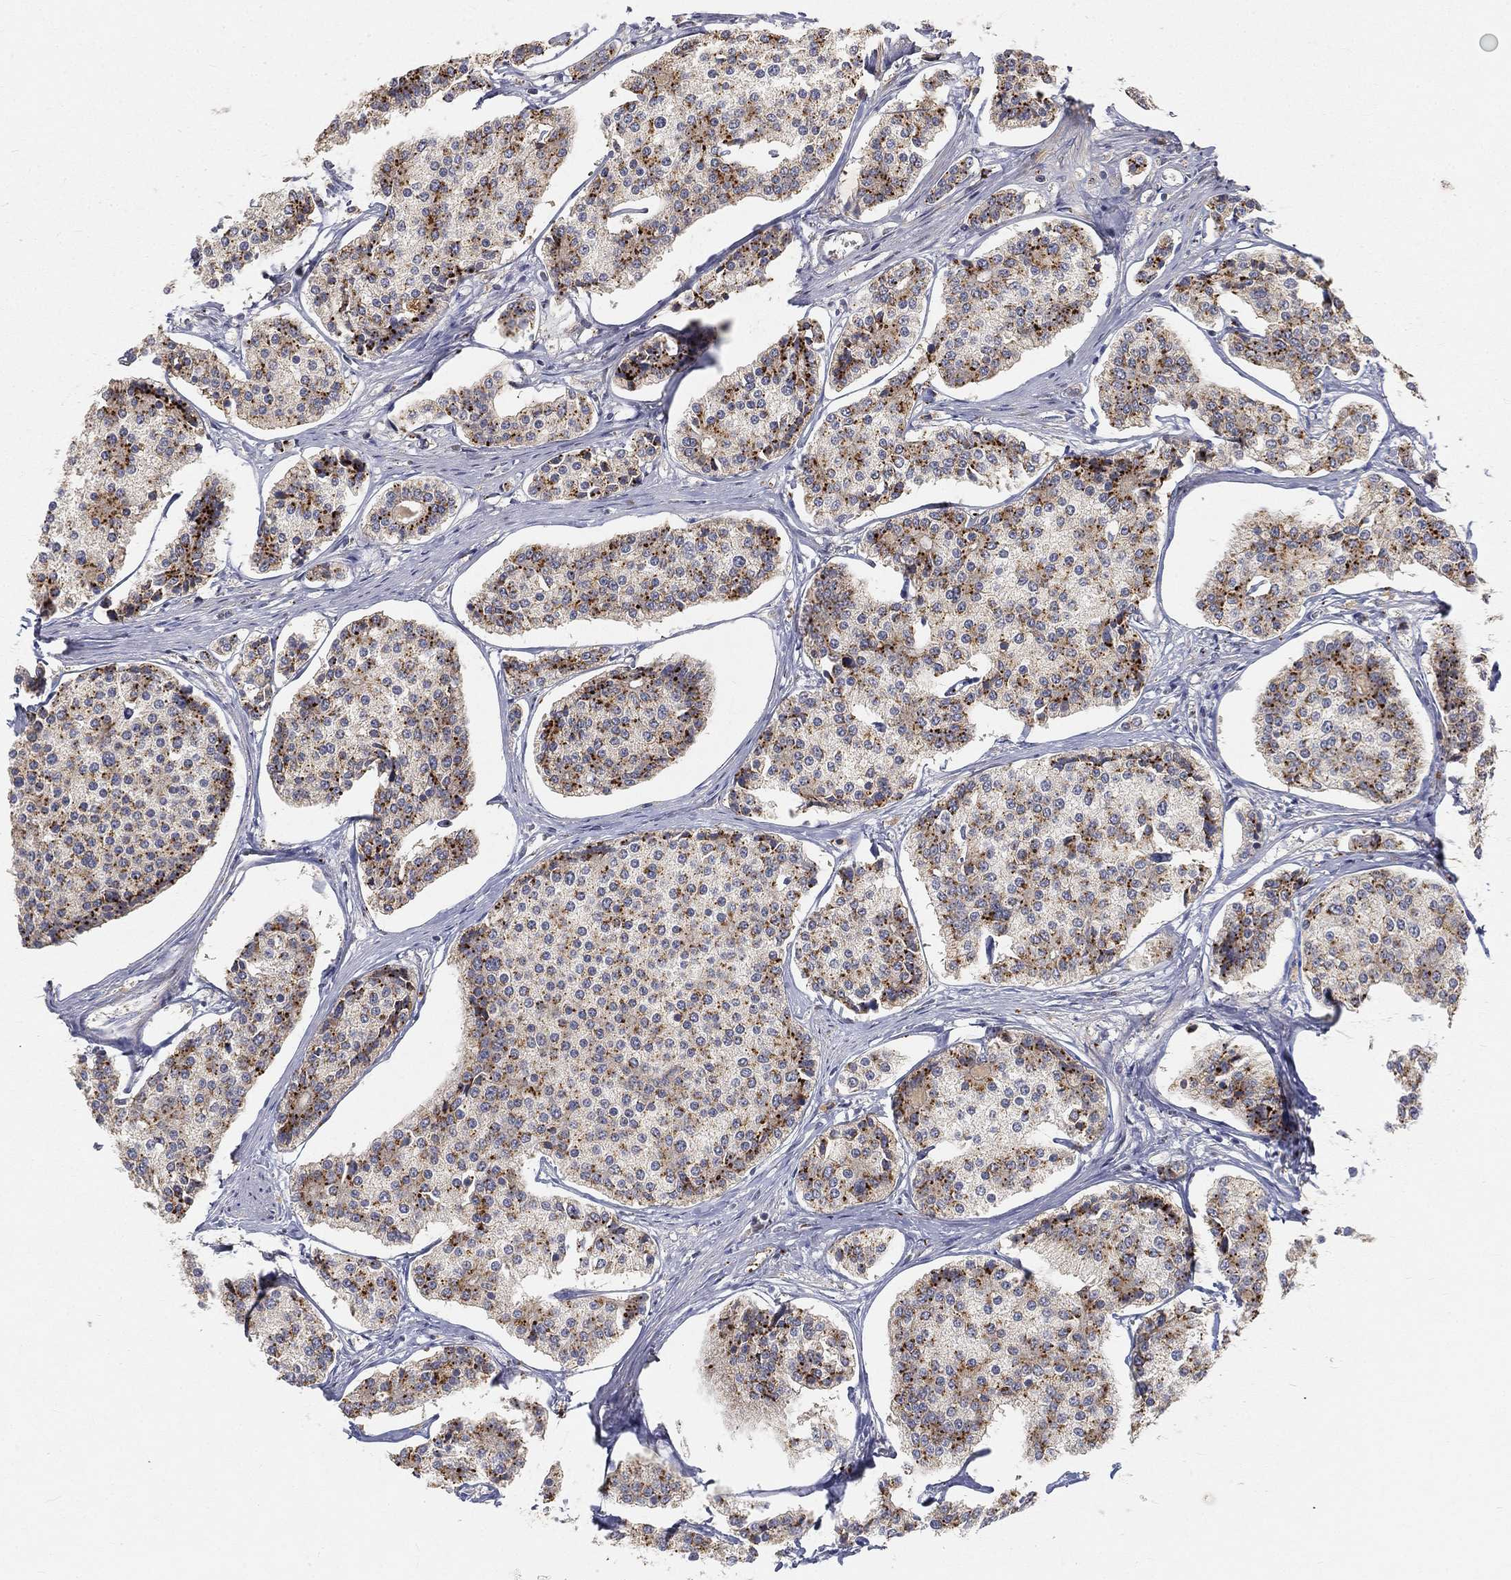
{"staining": {"intensity": "moderate", "quantity": "25%-75%", "location": "cytoplasmic/membranous"}, "tissue": "carcinoid", "cell_type": "Tumor cells", "image_type": "cancer", "snomed": [{"axis": "morphology", "description": "Carcinoid, malignant, NOS"}, {"axis": "topography", "description": "Small intestine"}], "caption": "Protein positivity by immunohistochemistry shows moderate cytoplasmic/membranous staining in approximately 25%-75% of tumor cells in carcinoid. Using DAB (brown) and hematoxylin (blue) stains, captured at high magnification using brightfield microscopy.", "gene": "CTSL", "patient": {"sex": "female", "age": 65}}